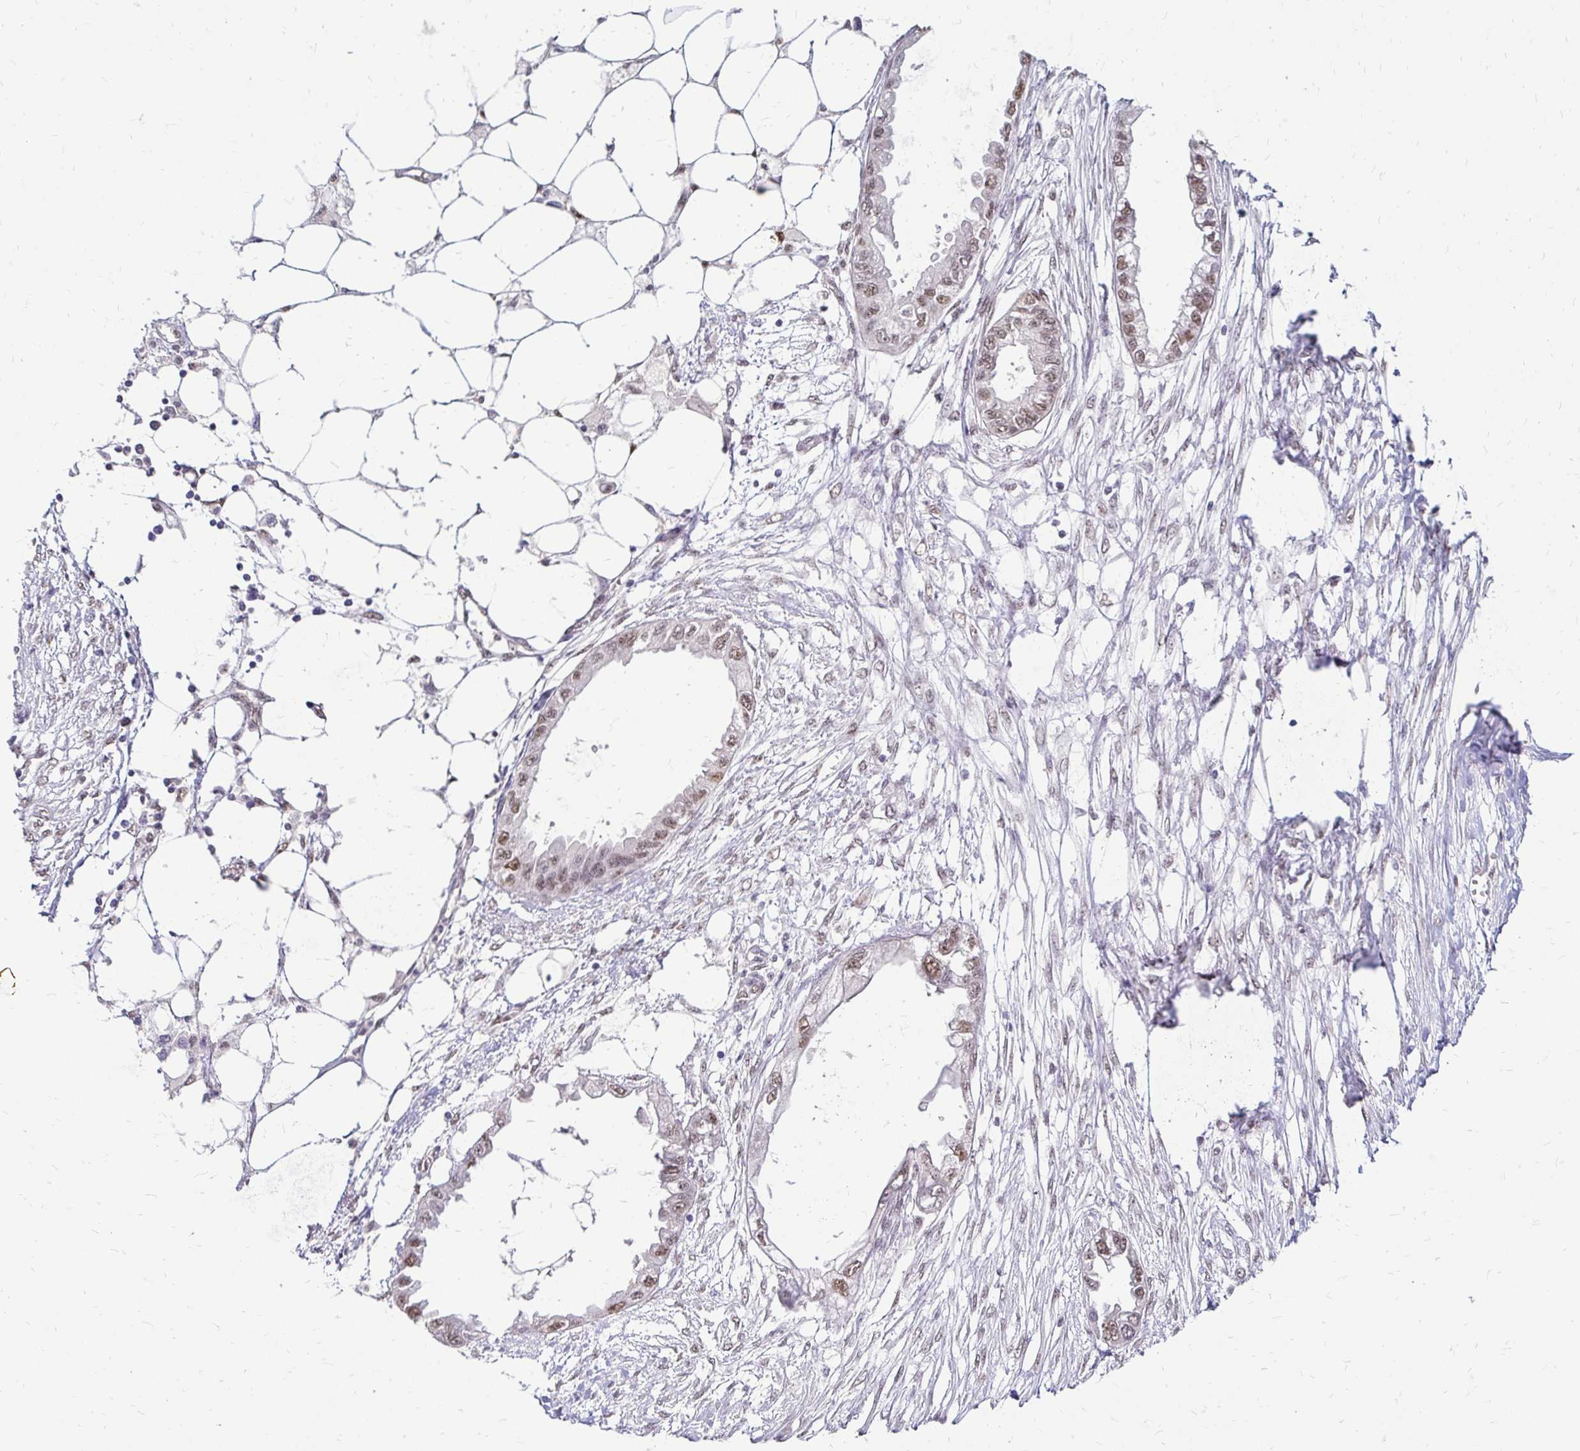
{"staining": {"intensity": "moderate", "quantity": ">75%", "location": "nuclear"}, "tissue": "endometrial cancer", "cell_type": "Tumor cells", "image_type": "cancer", "snomed": [{"axis": "morphology", "description": "Adenocarcinoma, NOS"}, {"axis": "morphology", "description": "Adenocarcinoma, metastatic, NOS"}, {"axis": "topography", "description": "Adipose tissue"}, {"axis": "topography", "description": "Endometrium"}], "caption": "Endometrial cancer (adenocarcinoma) stained for a protein exhibits moderate nuclear positivity in tumor cells. Using DAB (3,3'-diaminobenzidine) (brown) and hematoxylin (blue) stains, captured at high magnification using brightfield microscopy.", "gene": "RIMS4", "patient": {"sex": "female", "age": 67}}